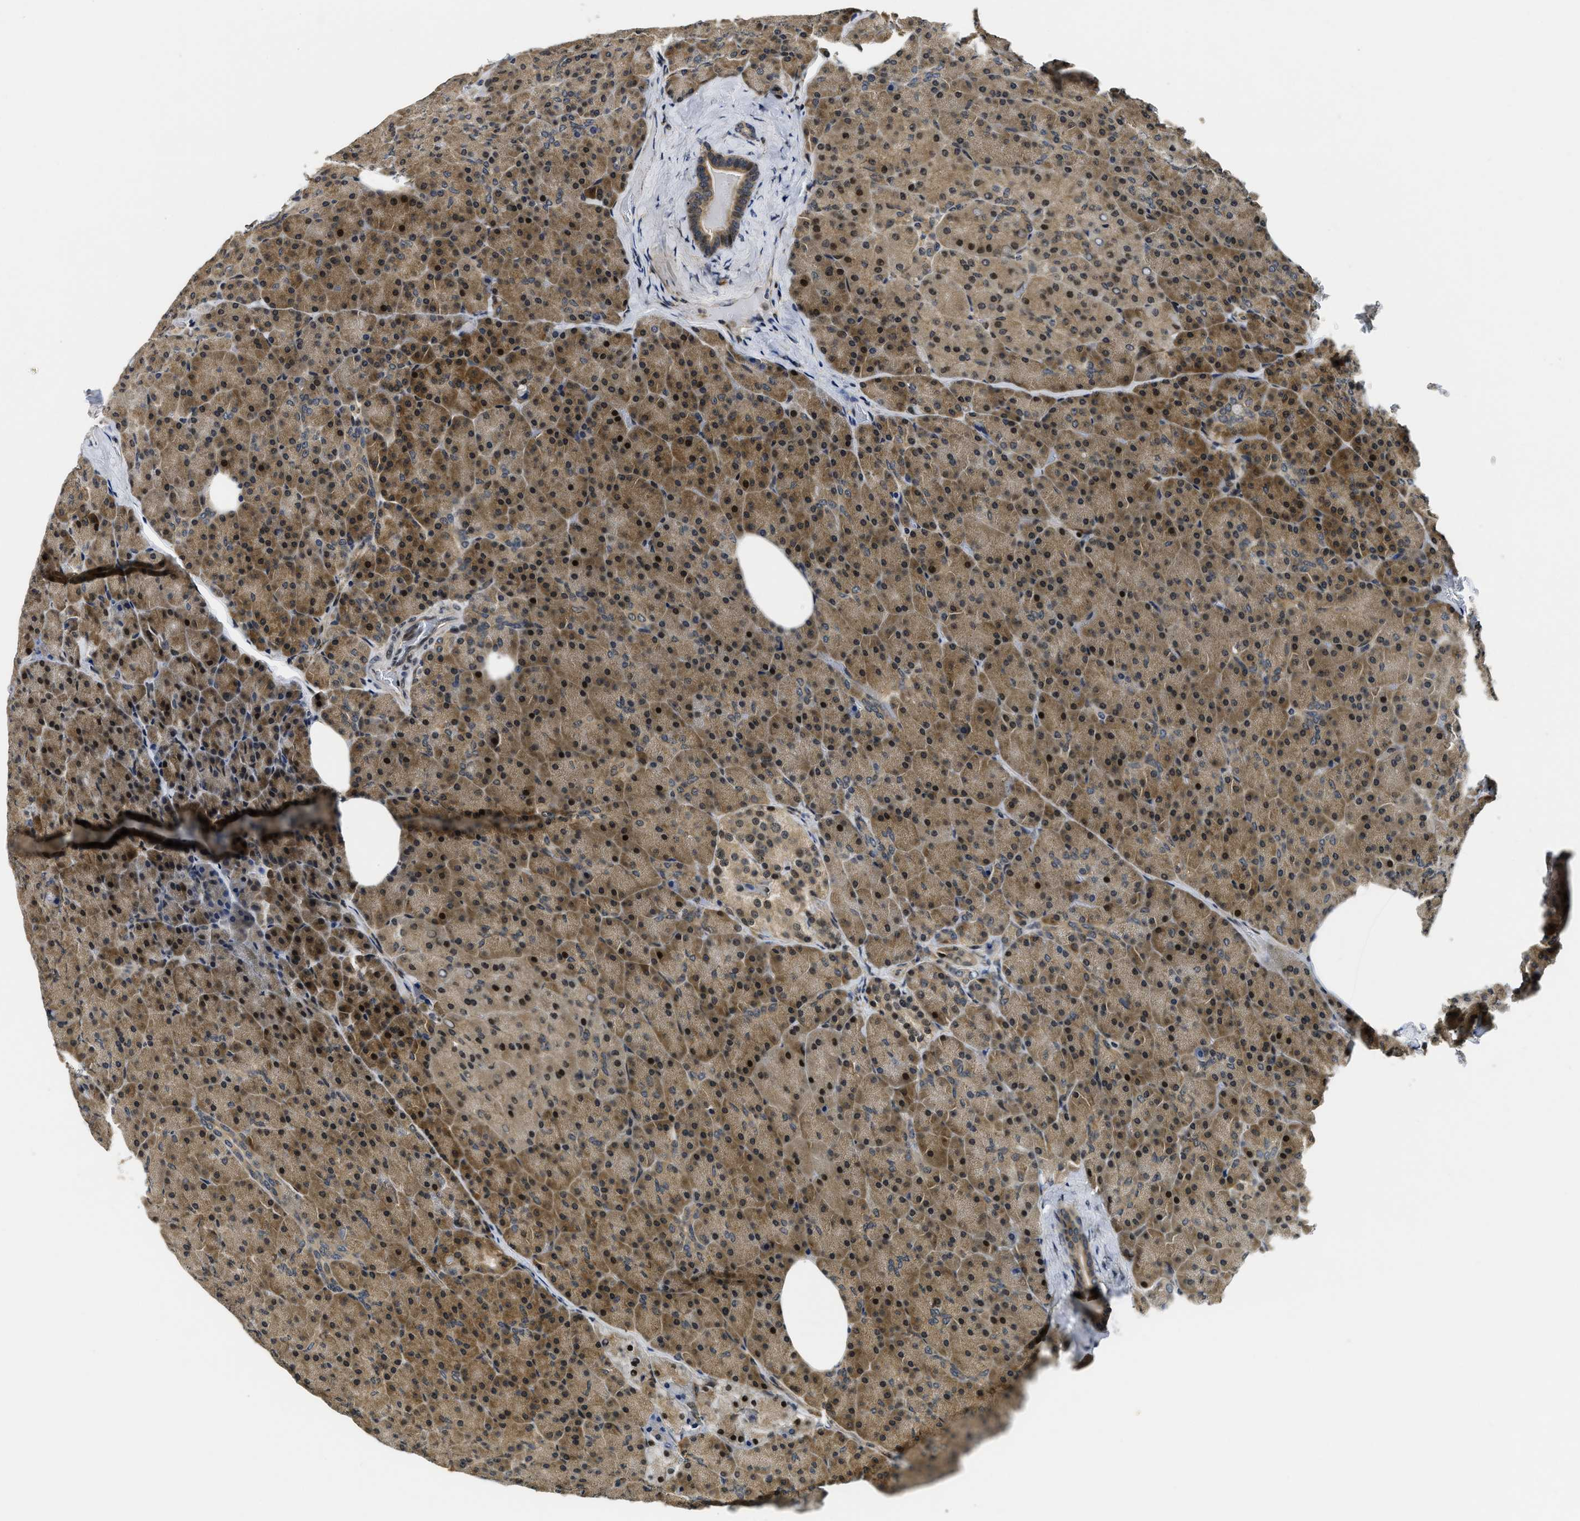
{"staining": {"intensity": "moderate", "quantity": ">75%", "location": "cytoplasmic/membranous,nuclear"}, "tissue": "pancreas", "cell_type": "Exocrine glandular cells", "image_type": "normal", "snomed": [{"axis": "morphology", "description": "Normal tissue, NOS"}, {"axis": "topography", "description": "Pancreas"}], "caption": "Protein staining shows moderate cytoplasmic/membranous,nuclear expression in about >75% of exocrine glandular cells in normal pancreas. Immunohistochemistry stains the protein of interest in brown and the nuclei are stained blue.", "gene": "ADSL", "patient": {"sex": "female", "age": 35}}